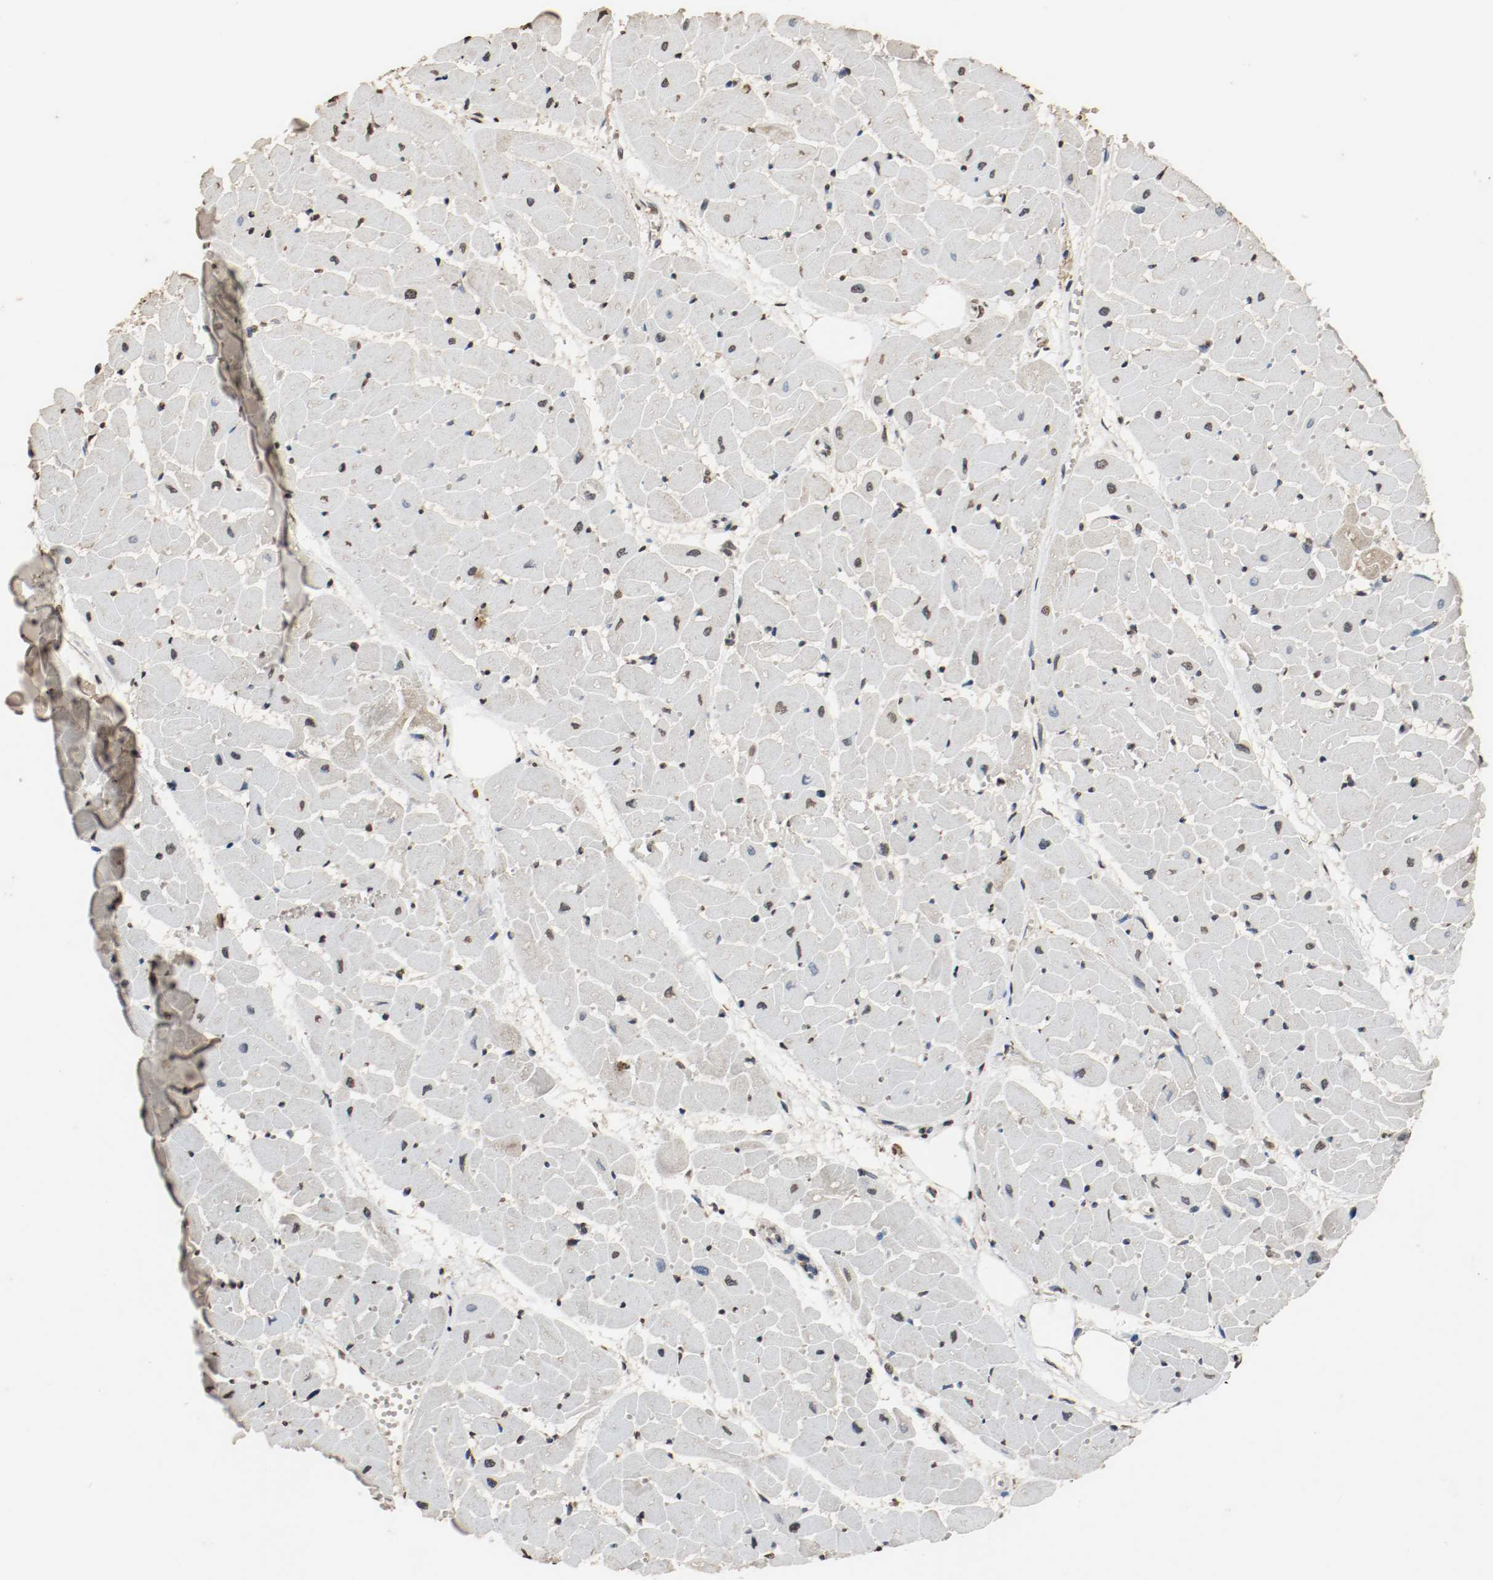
{"staining": {"intensity": "weak", "quantity": "<25%", "location": "cytoplasmic/membranous"}, "tissue": "heart muscle", "cell_type": "Cardiomyocytes", "image_type": "normal", "snomed": [{"axis": "morphology", "description": "Normal tissue, NOS"}, {"axis": "topography", "description": "Heart"}], "caption": "The IHC micrograph has no significant expression in cardiomyocytes of heart muscle.", "gene": "RTN4", "patient": {"sex": "female", "age": 19}}